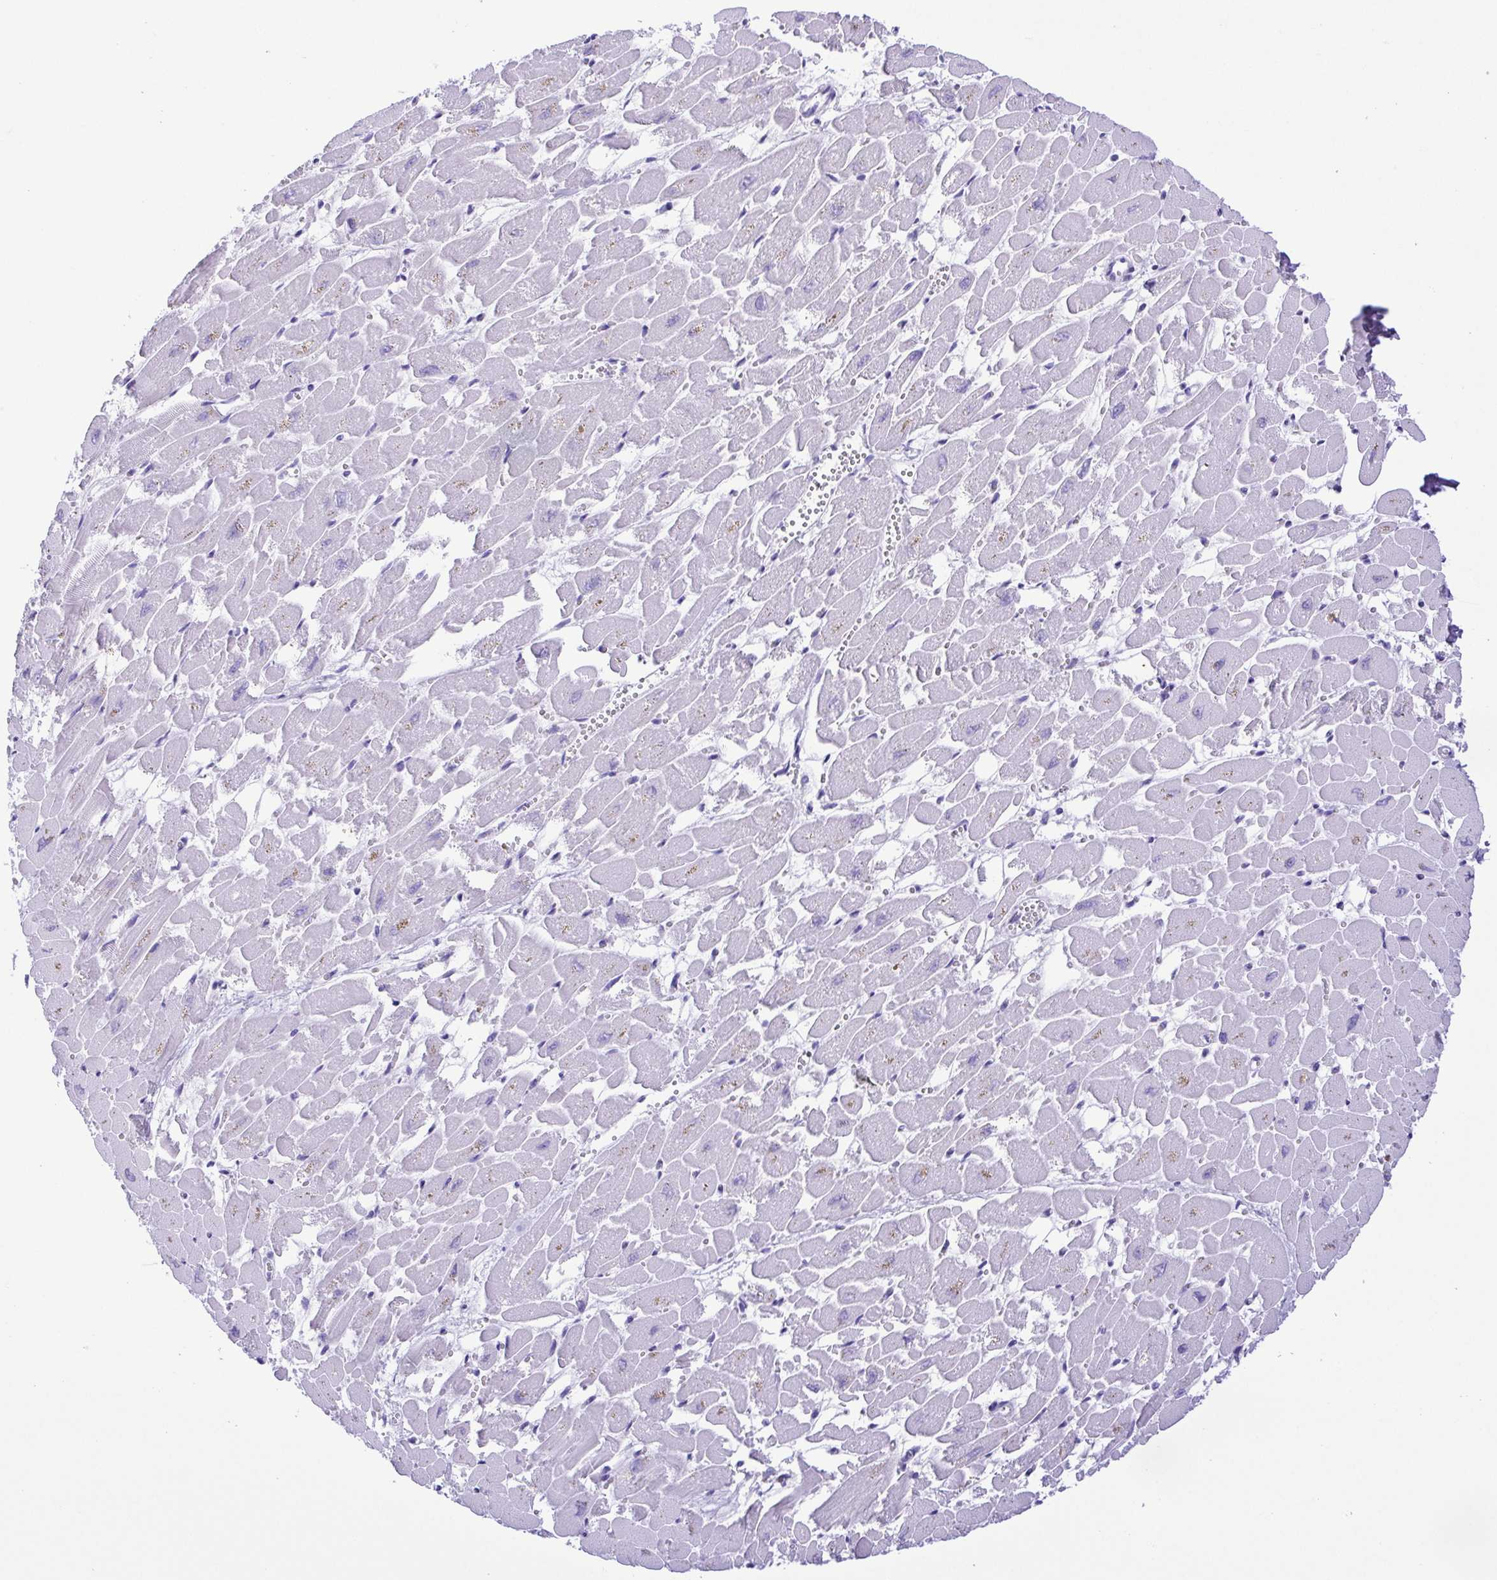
{"staining": {"intensity": "negative", "quantity": "none", "location": "none"}, "tissue": "heart muscle", "cell_type": "Cardiomyocytes", "image_type": "normal", "snomed": [{"axis": "morphology", "description": "Normal tissue, NOS"}, {"axis": "topography", "description": "Heart"}], "caption": "Cardiomyocytes are negative for protein expression in benign human heart muscle. (Brightfield microscopy of DAB IHC at high magnification).", "gene": "PAK3", "patient": {"sex": "female", "age": 52}}